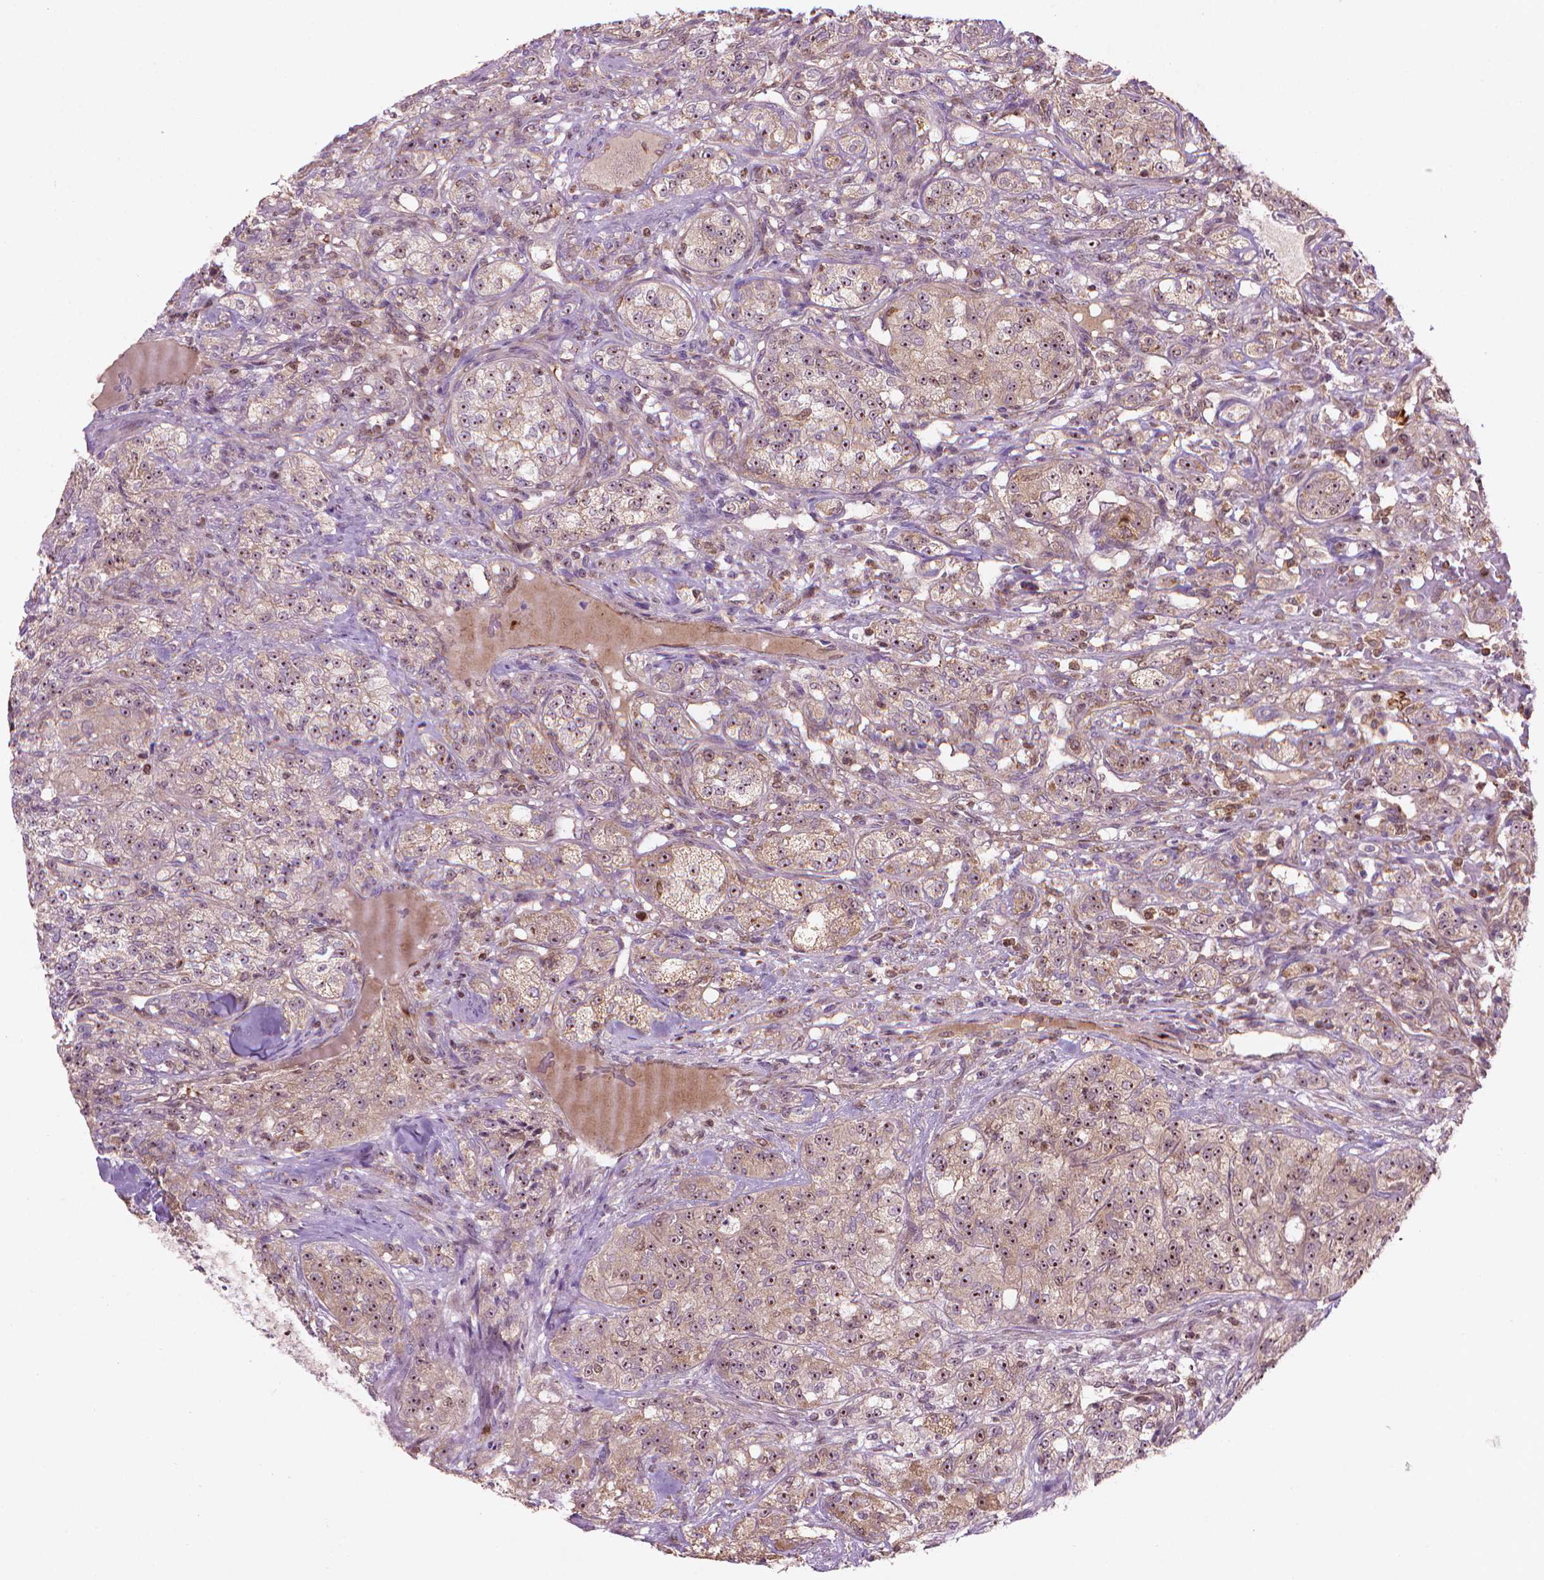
{"staining": {"intensity": "moderate", "quantity": "25%-75%", "location": "nuclear"}, "tissue": "renal cancer", "cell_type": "Tumor cells", "image_type": "cancer", "snomed": [{"axis": "morphology", "description": "Adenocarcinoma, NOS"}, {"axis": "topography", "description": "Kidney"}], "caption": "Protein expression analysis of renal adenocarcinoma shows moderate nuclear expression in approximately 25%-75% of tumor cells.", "gene": "SMC2", "patient": {"sex": "female", "age": 63}}